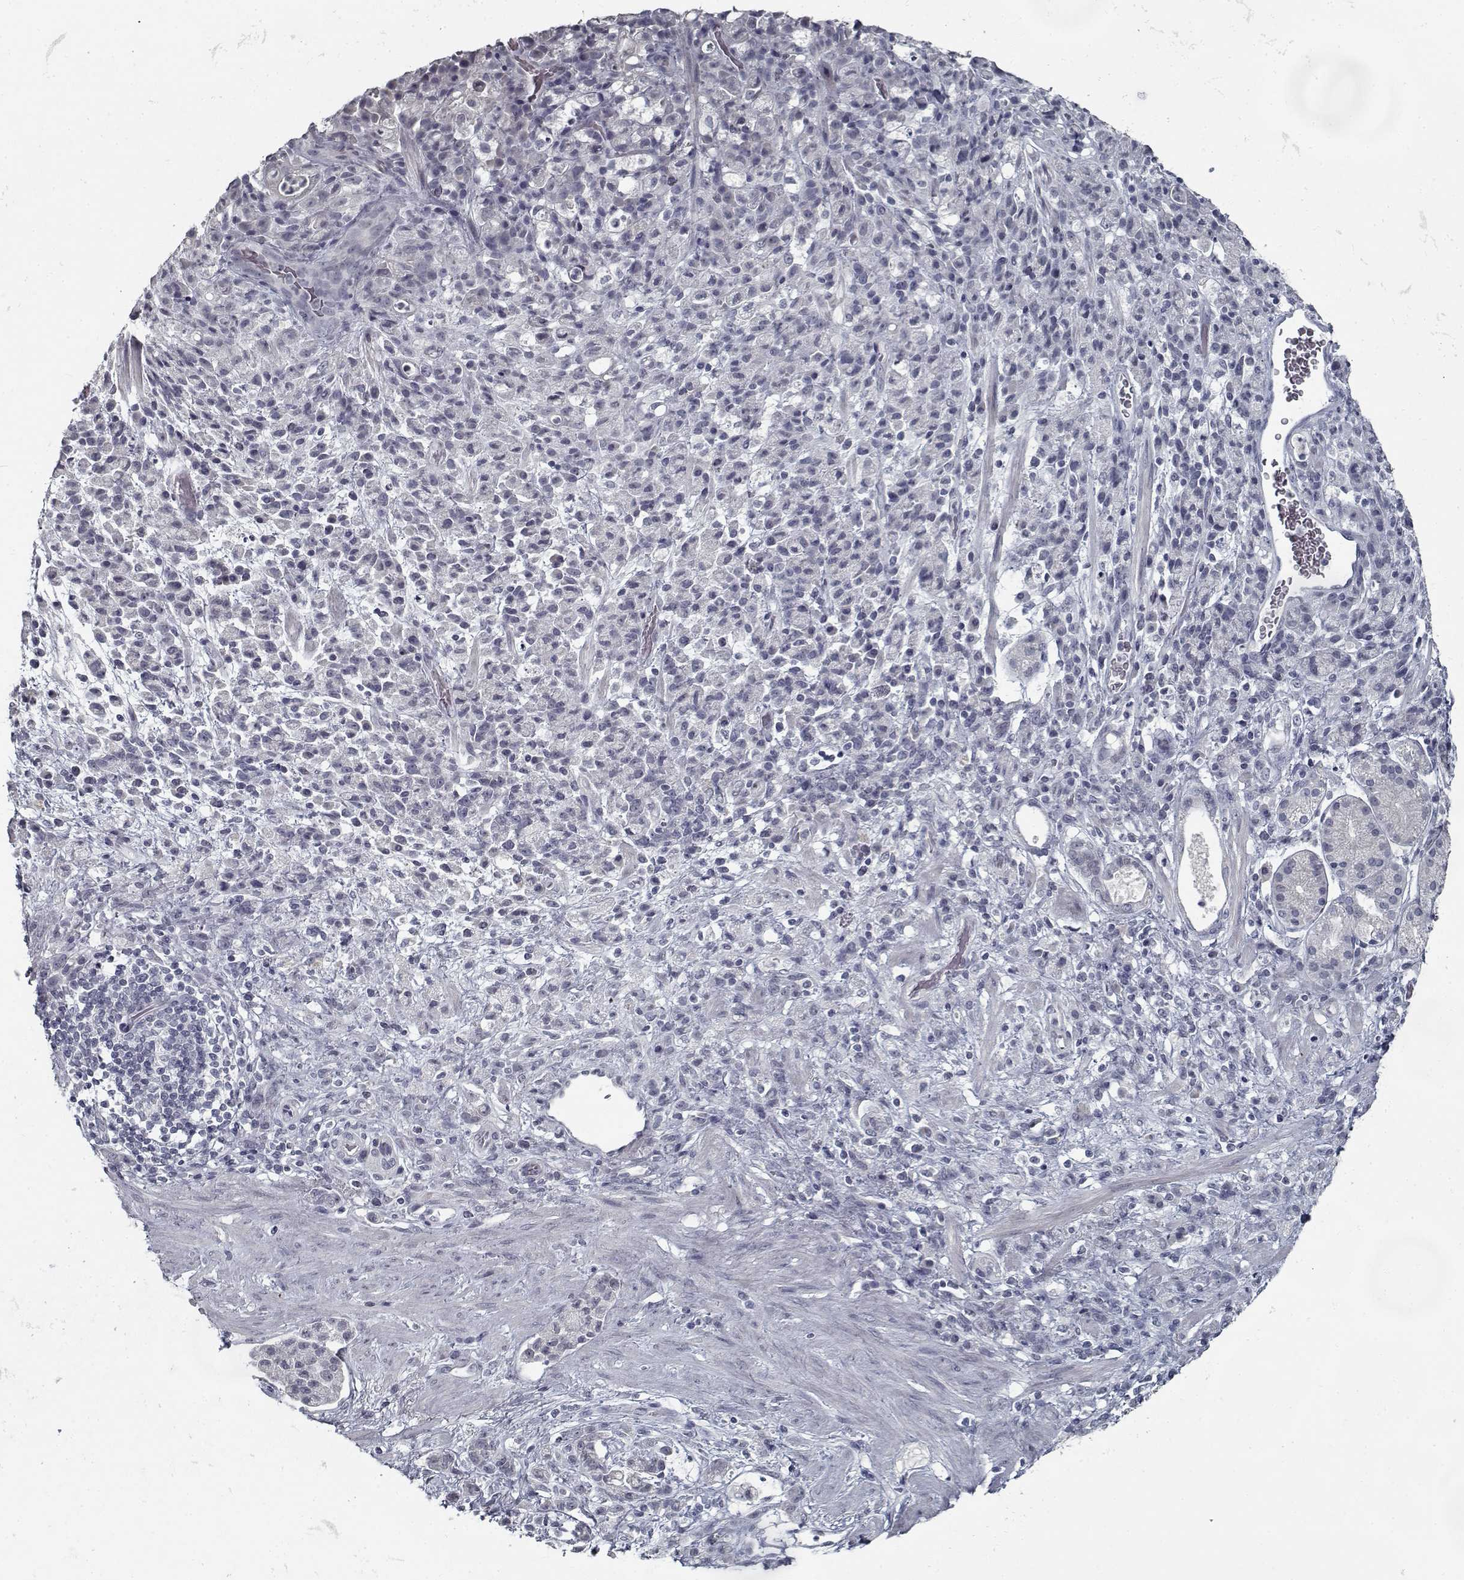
{"staining": {"intensity": "negative", "quantity": "none", "location": "none"}, "tissue": "stomach cancer", "cell_type": "Tumor cells", "image_type": "cancer", "snomed": [{"axis": "morphology", "description": "Adenocarcinoma, NOS"}, {"axis": "topography", "description": "Stomach"}], "caption": "This image is of stomach cancer stained with IHC to label a protein in brown with the nuclei are counter-stained blue. There is no expression in tumor cells.", "gene": "GAD2", "patient": {"sex": "female", "age": 60}}